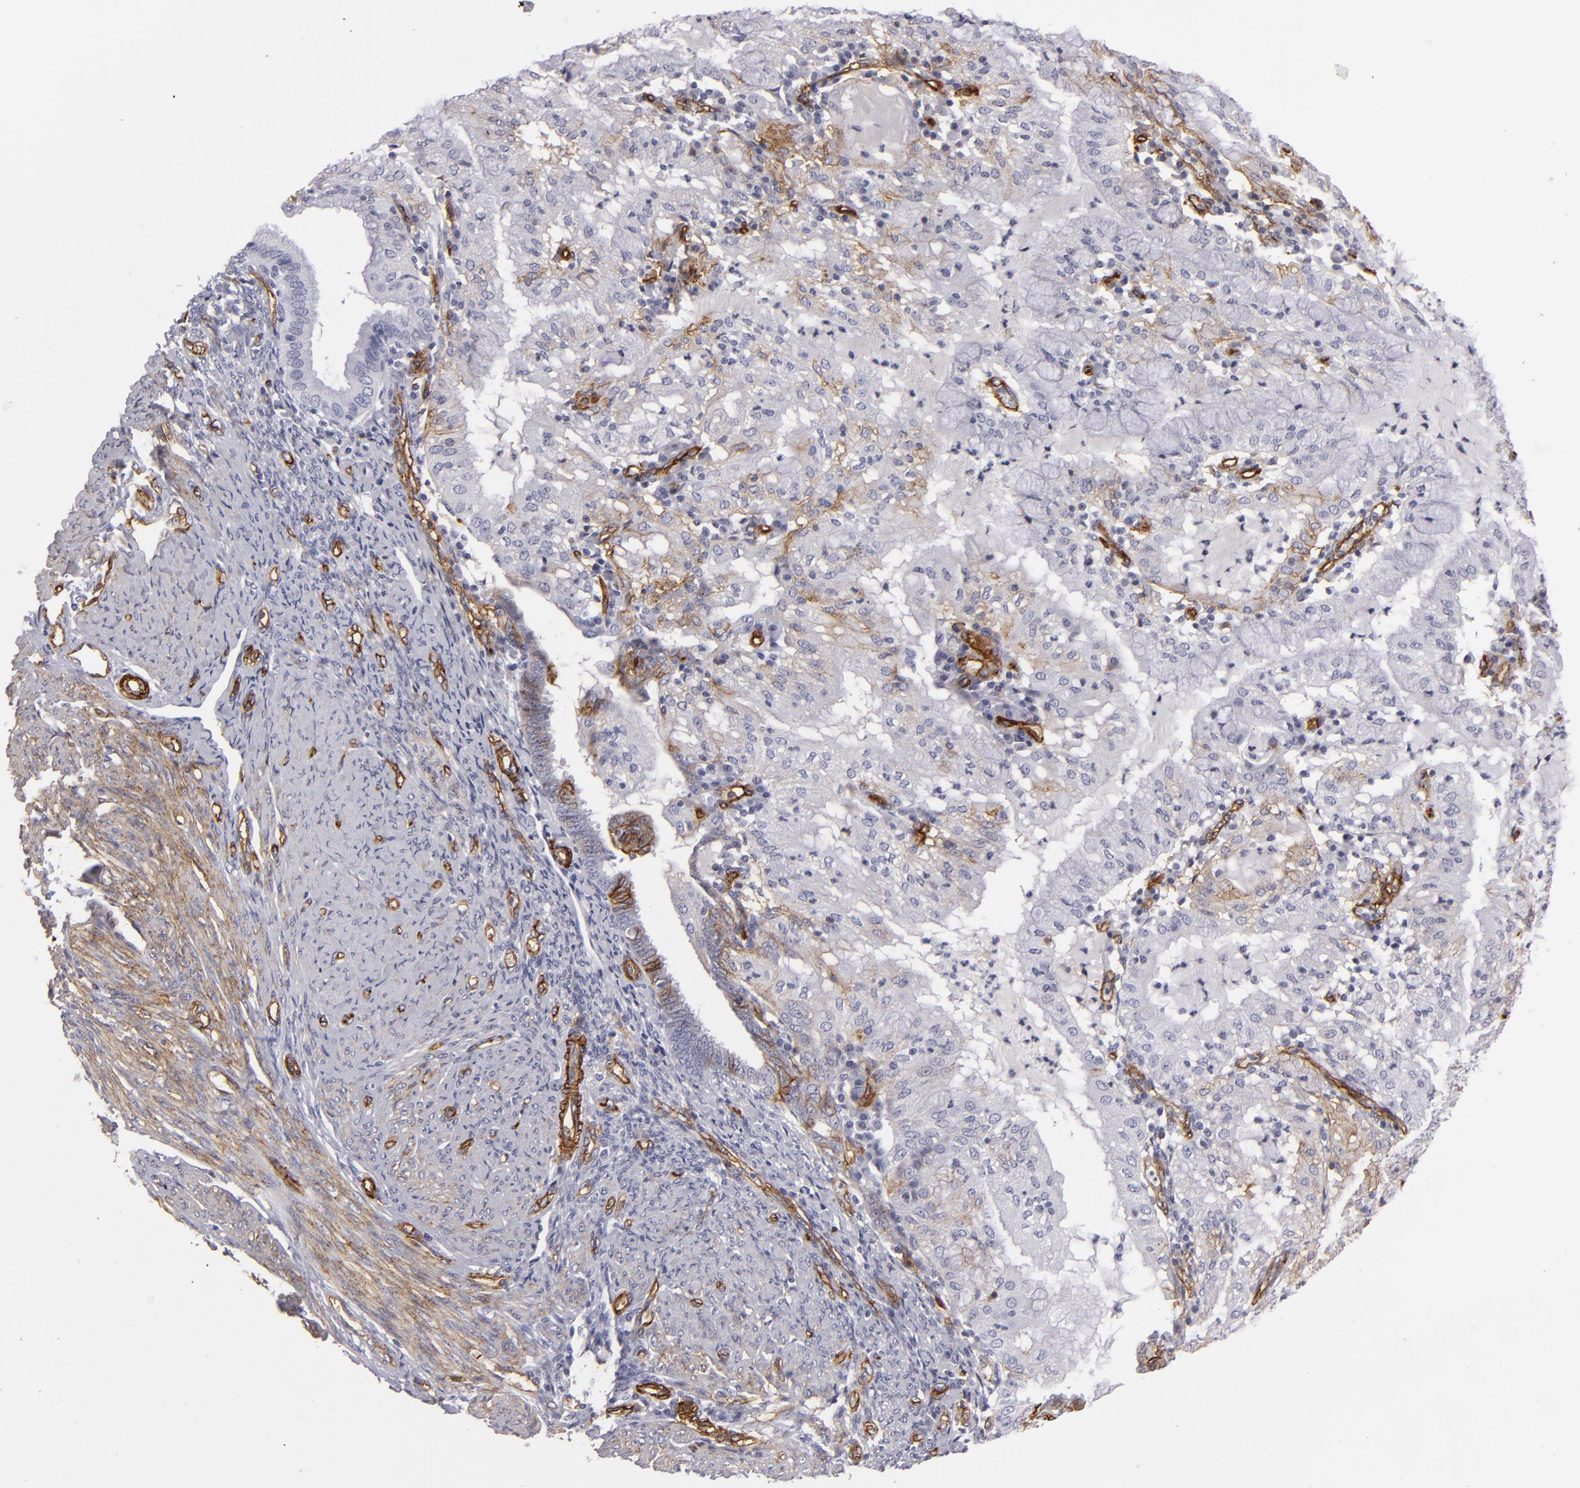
{"staining": {"intensity": "negative", "quantity": "none", "location": "none"}, "tissue": "endometrial cancer", "cell_type": "Tumor cells", "image_type": "cancer", "snomed": [{"axis": "morphology", "description": "Adenocarcinoma, NOS"}, {"axis": "topography", "description": "Endometrium"}], "caption": "Protein analysis of endometrial cancer demonstrates no significant expression in tumor cells.", "gene": "MCAM", "patient": {"sex": "female", "age": 63}}